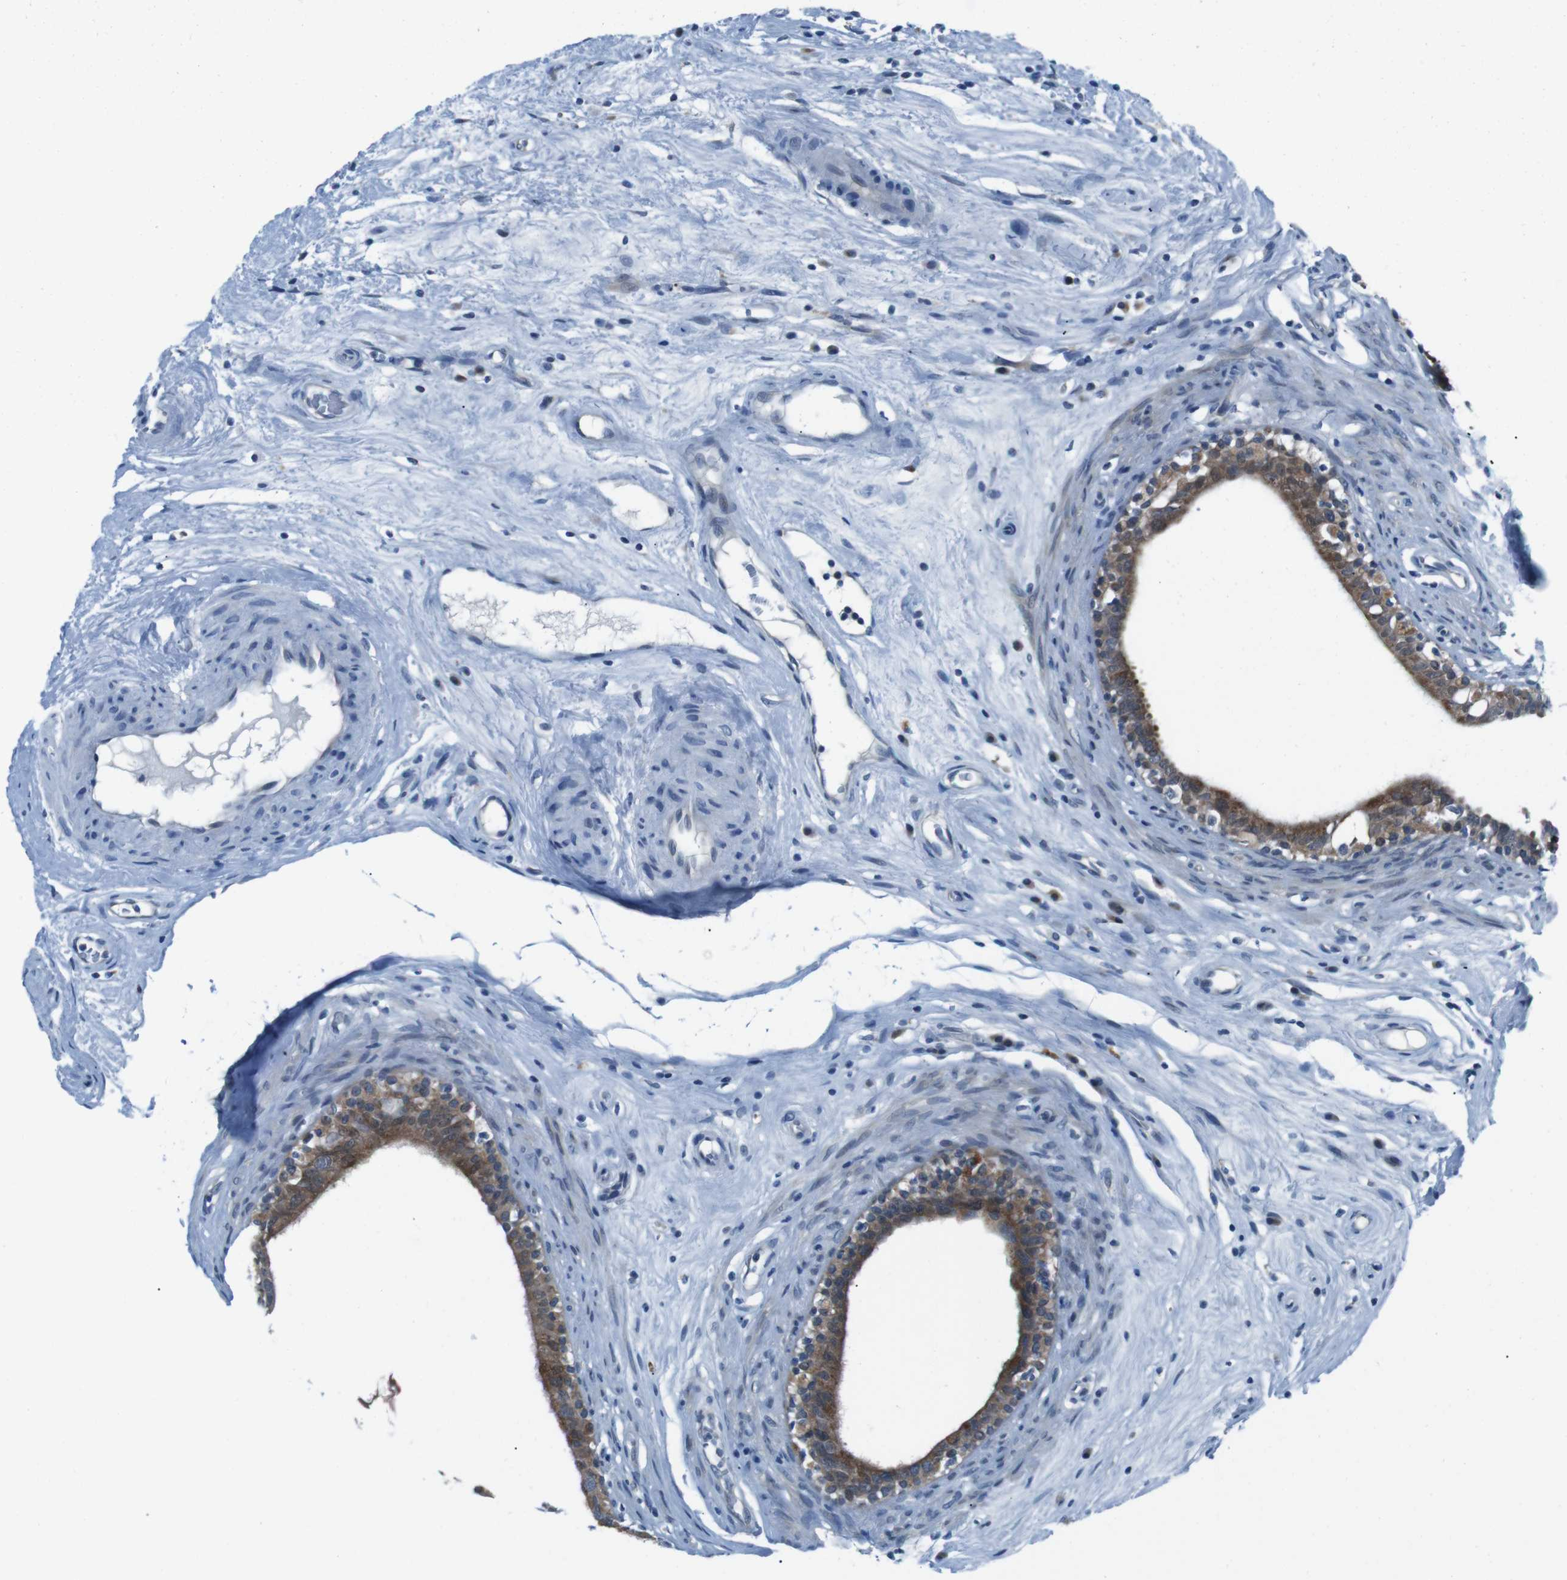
{"staining": {"intensity": "strong", "quantity": ">75%", "location": "cytoplasmic/membranous,nuclear"}, "tissue": "epididymis", "cell_type": "Glandular cells", "image_type": "normal", "snomed": [{"axis": "morphology", "description": "Normal tissue, NOS"}, {"axis": "morphology", "description": "Inflammation, NOS"}, {"axis": "topography", "description": "Epididymis"}], "caption": "Immunohistochemical staining of normal epididymis shows high levels of strong cytoplasmic/membranous,nuclear staining in about >75% of glandular cells.", "gene": "LRP5", "patient": {"sex": "male", "age": 84}}